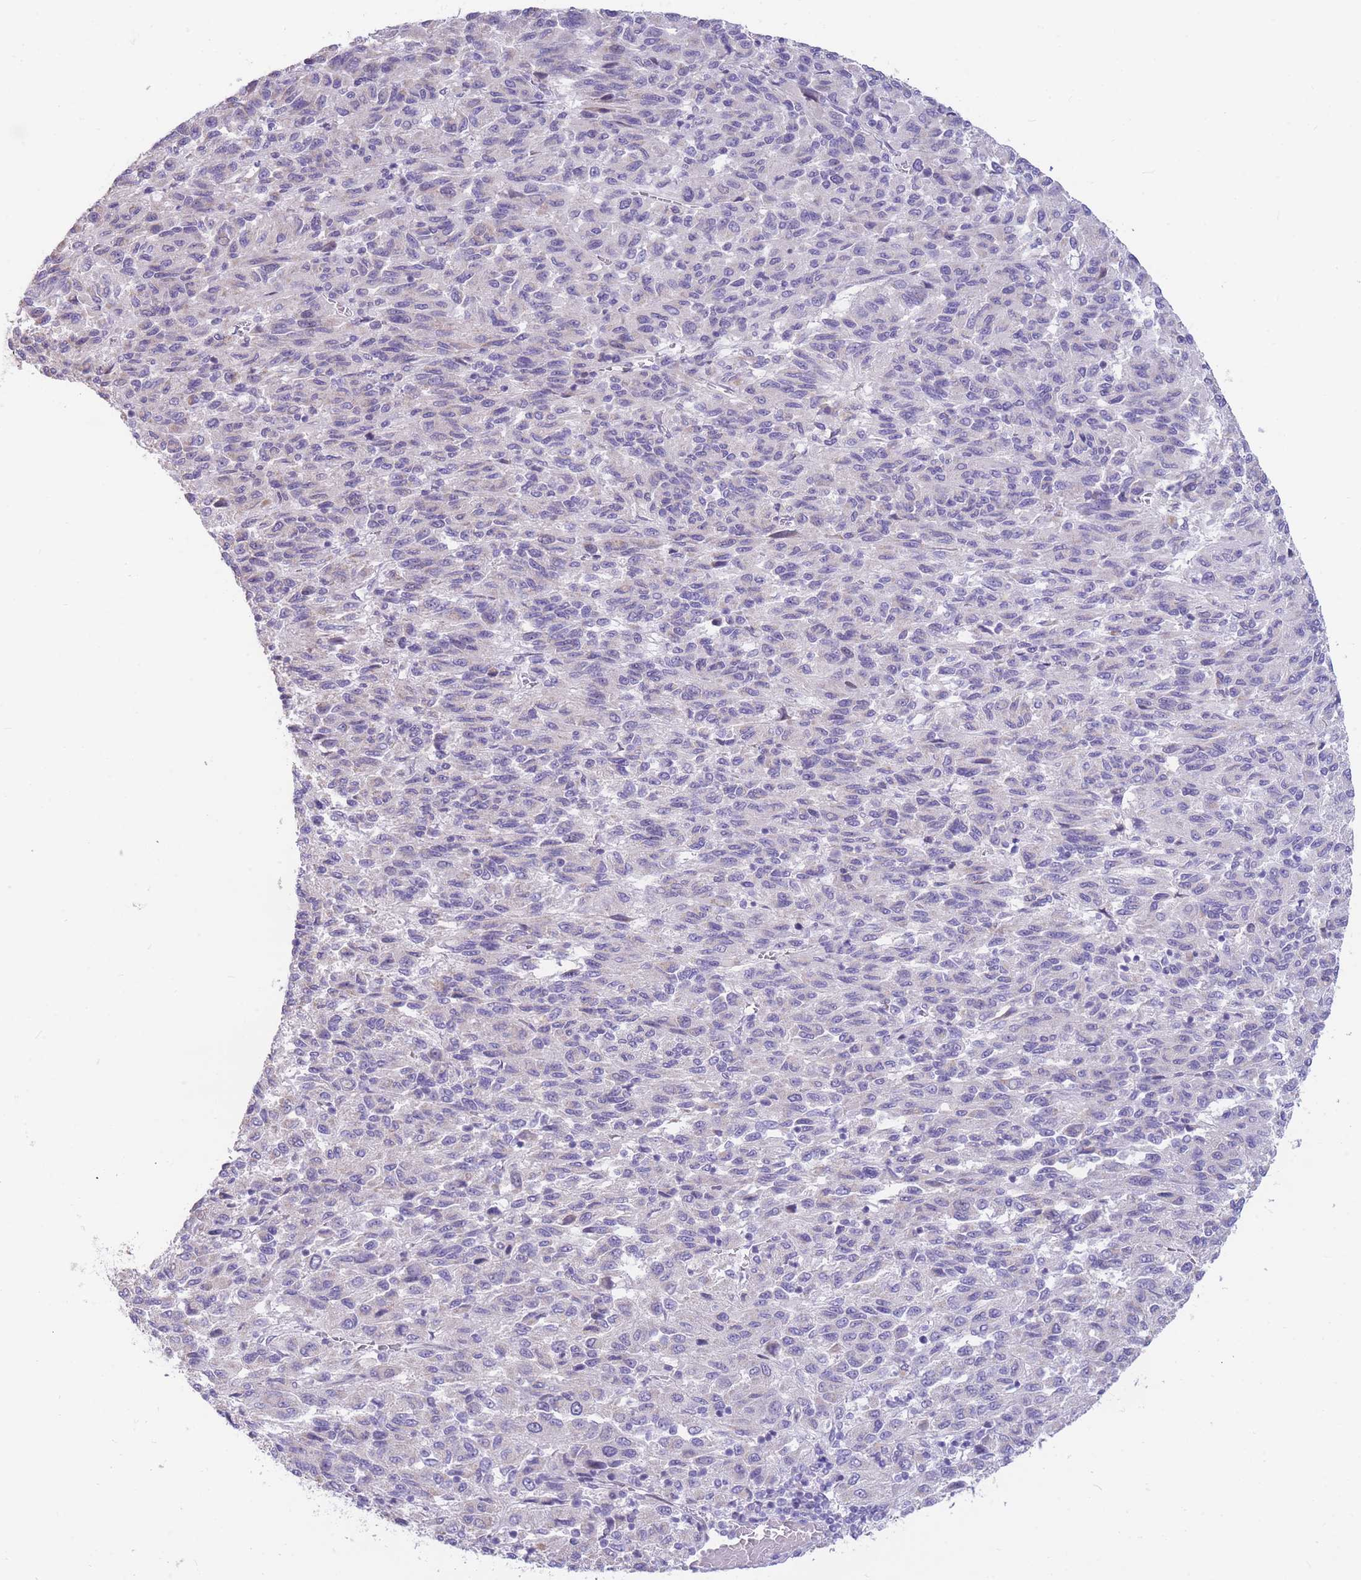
{"staining": {"intensity": "negative", "quantity": "none", "location": "none"}, "tissue": "melanoma", "cell_type": "Tumor cells", "image_type": "cancer", "snomed": [{"axis": "morphology", "description": "Malignant melanoma, Metastatic site"}, {"axis": "topography", "description": "Lung"}], "caption": "The immunohistochemistry (IHC) photomicrograph has no significant positivity in tumor cells of malignant melanoma (metastatic site) tissue. (Immunohistochemistry, brightfield microscopy, high magnification).", "gene": "SHCBP1", "patient": {"sex": "male", "age": 64}}